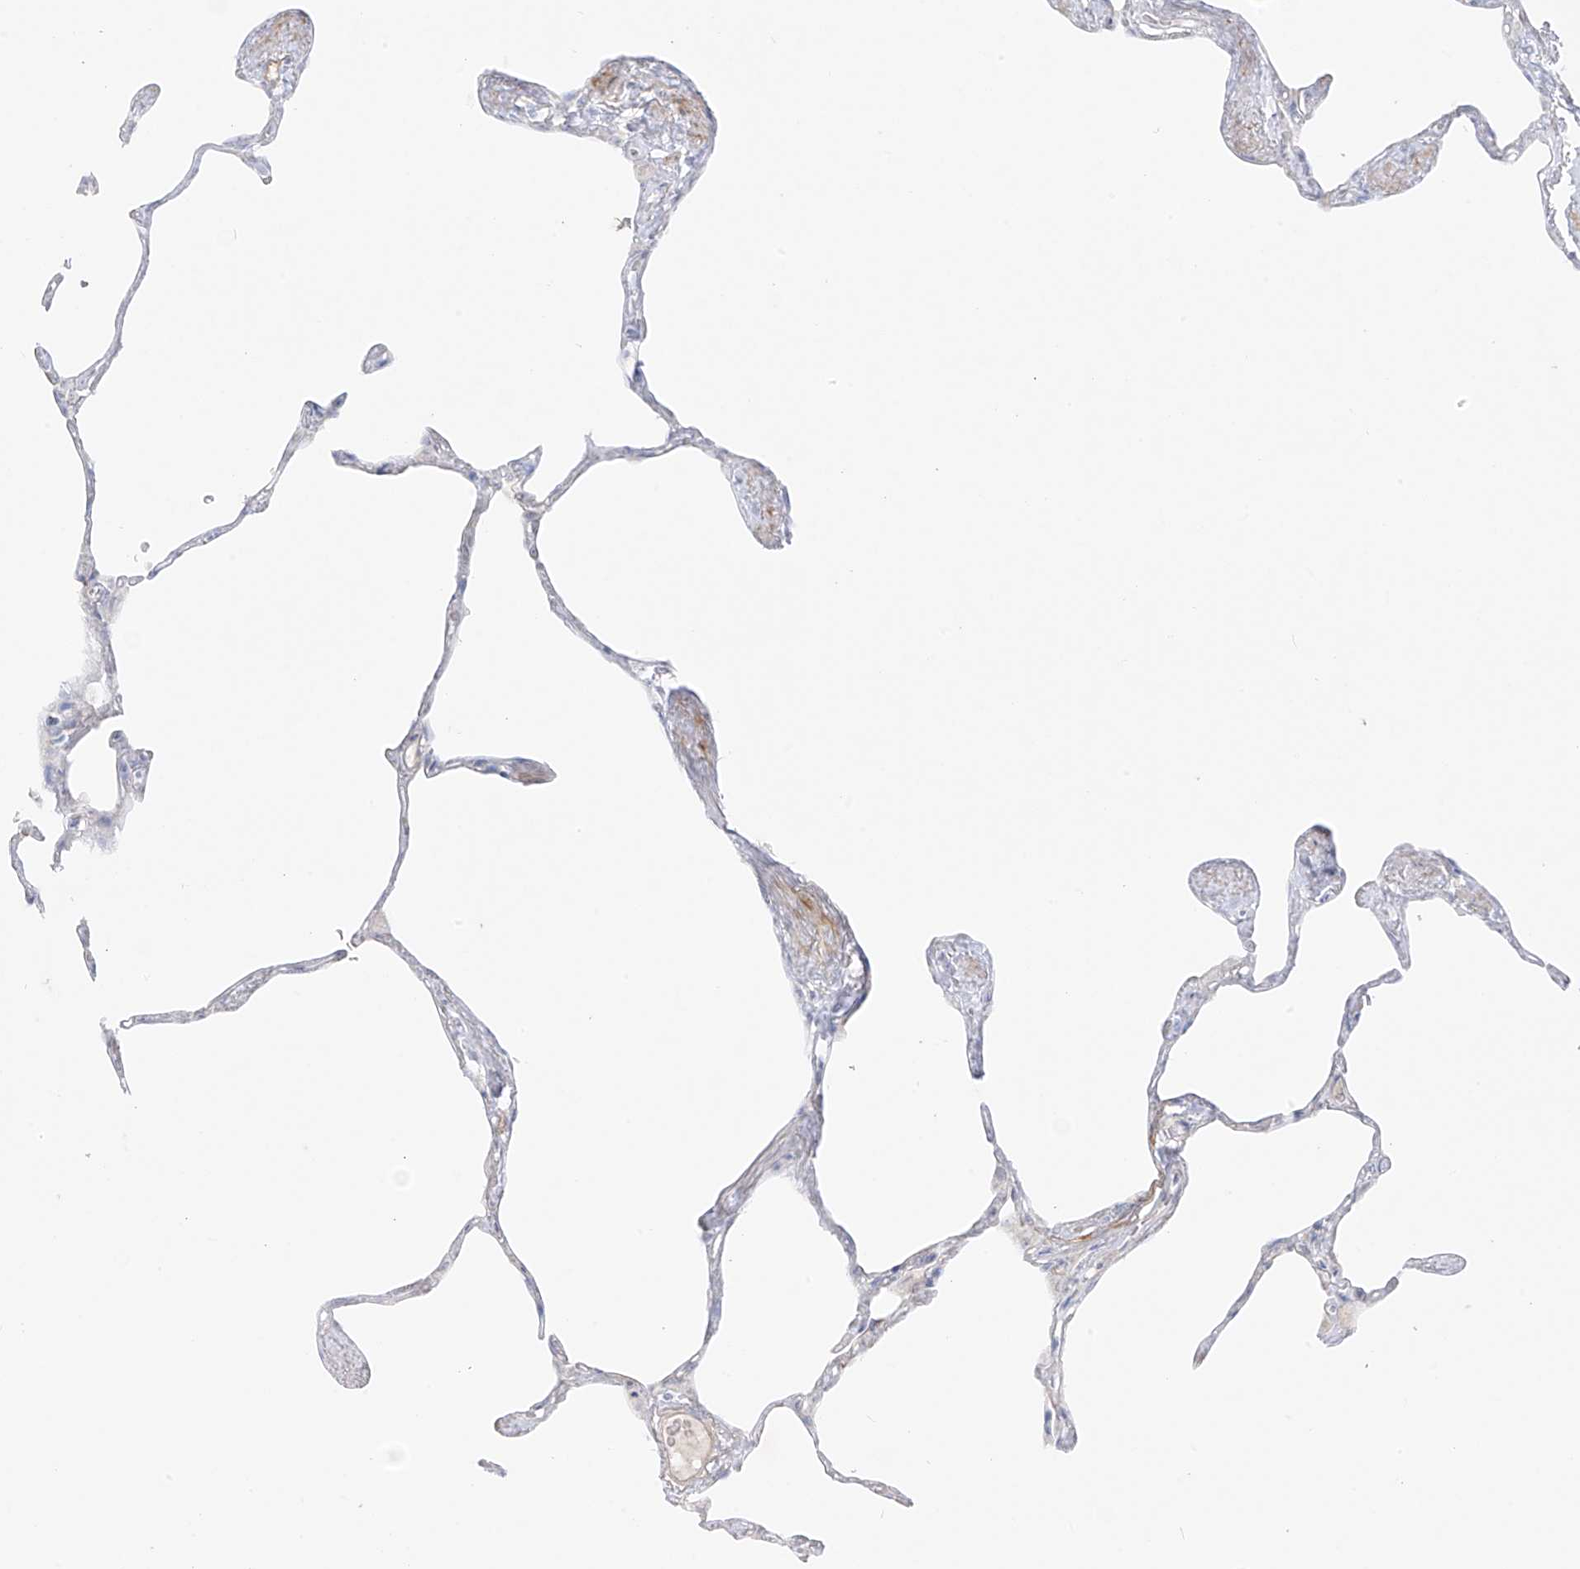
{"staining": {"intensity": "negative", "quantity": "none", "location": "none"}, "tissue": "lung", "cell_type": "Alveolar cells", "image_type": "normal", "snomed": [{"axis": "morphology", "description": "Normal tissue, NOS"}, {"axis": "topography", "description": "Lung"}], "caption": "Alveolar cells show no significant protein expression in normal lung. The staining is performed using DAB brown chromogen with nuclei counter-stained in using hematoxylin.", "gene": "C11orf87", "patient": {"sex": "male", "age": 65}}